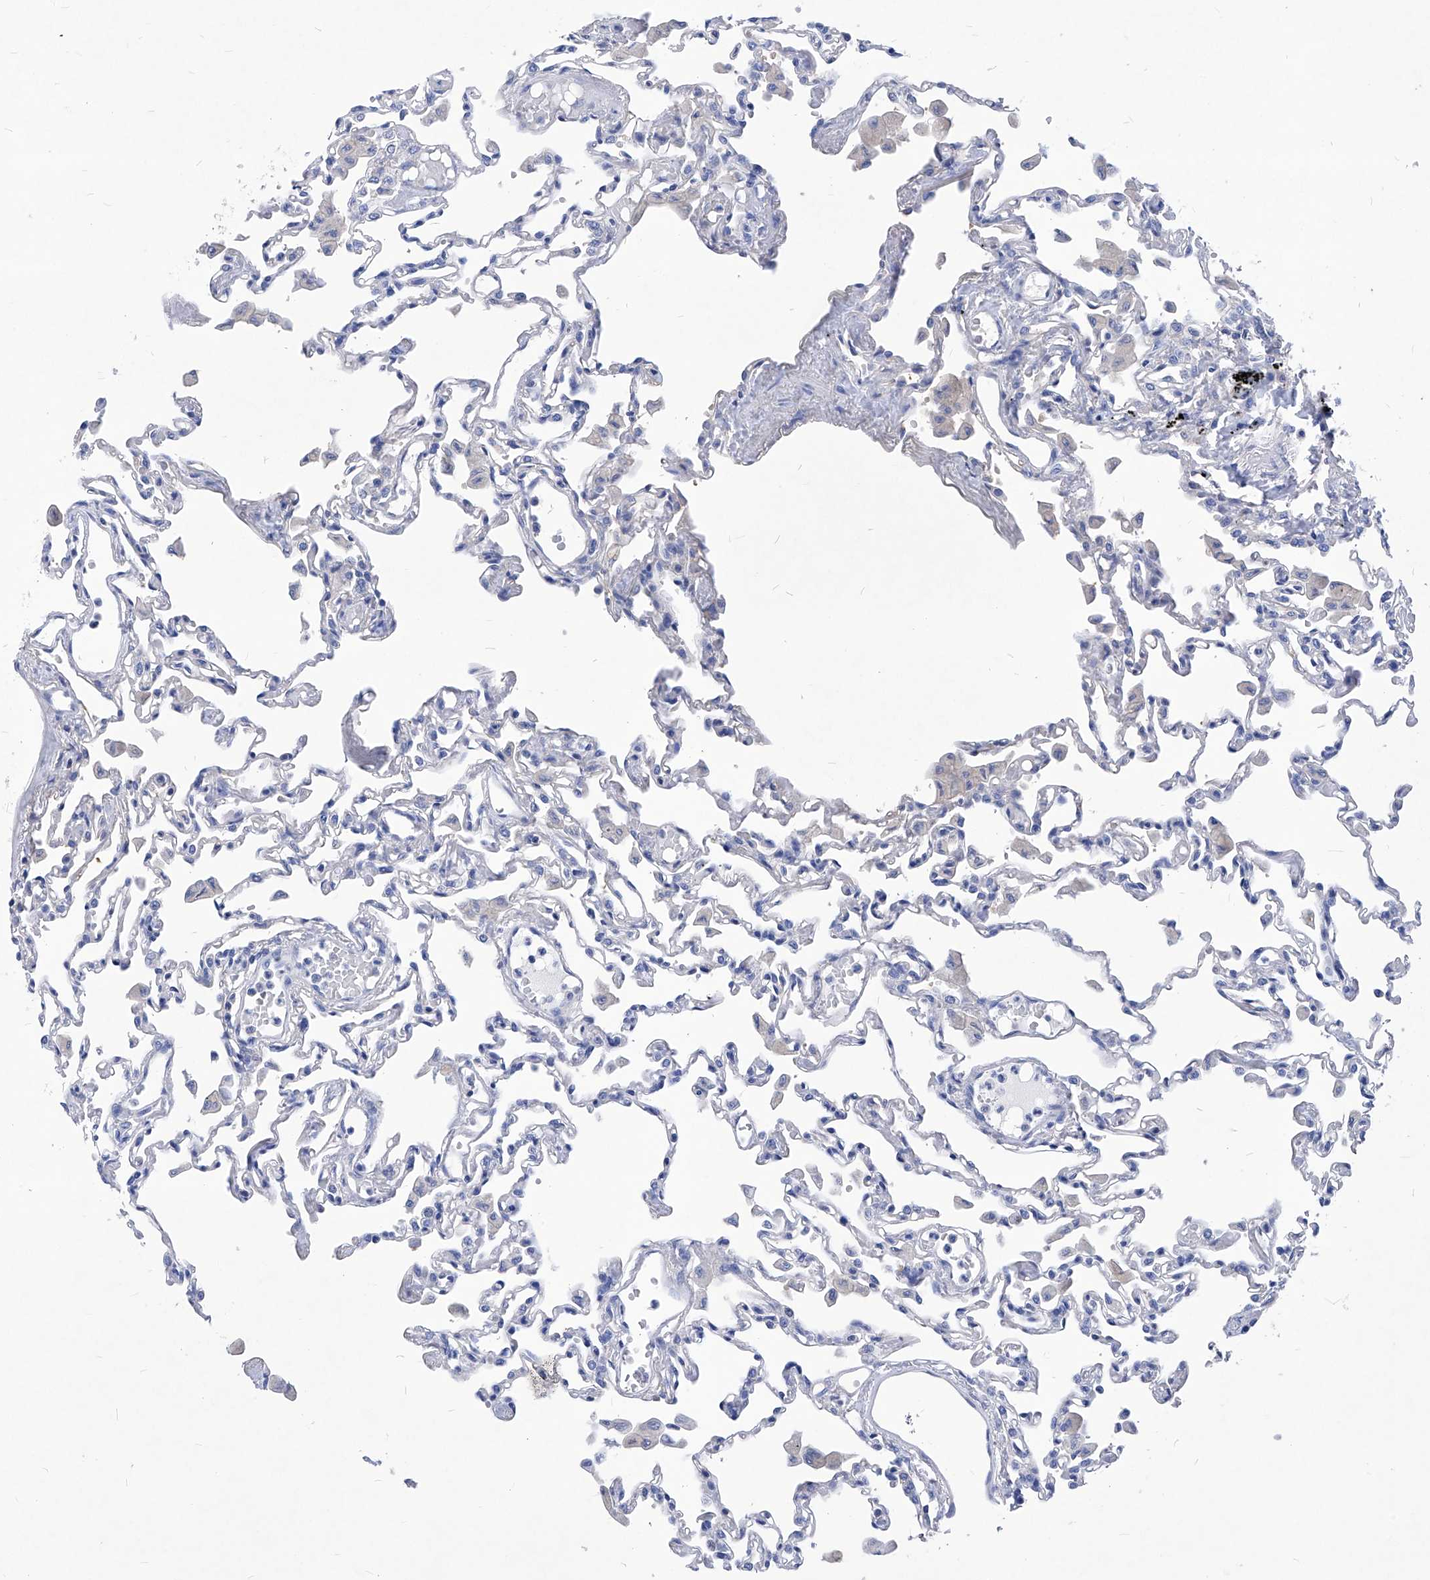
{"staining": {"intensity": "negative", "quantity": "none", "location": "none"}, "tissue": "lung", "cell_type": "Alveolar cells", "image_type": "normal", "snomed": [{"axis": "morphology", "description": "Normal tissue, NOS"}, {"axis": "topography", "description": "Bronchus"}, {"axis": "topography", "description": "Lung"}], "caption": "The micrograph reveals no staining of alveolar cells in unremarkable lung.", "gene": "XPNPEP1", "patient": {"sex": "female", "age": 49}}